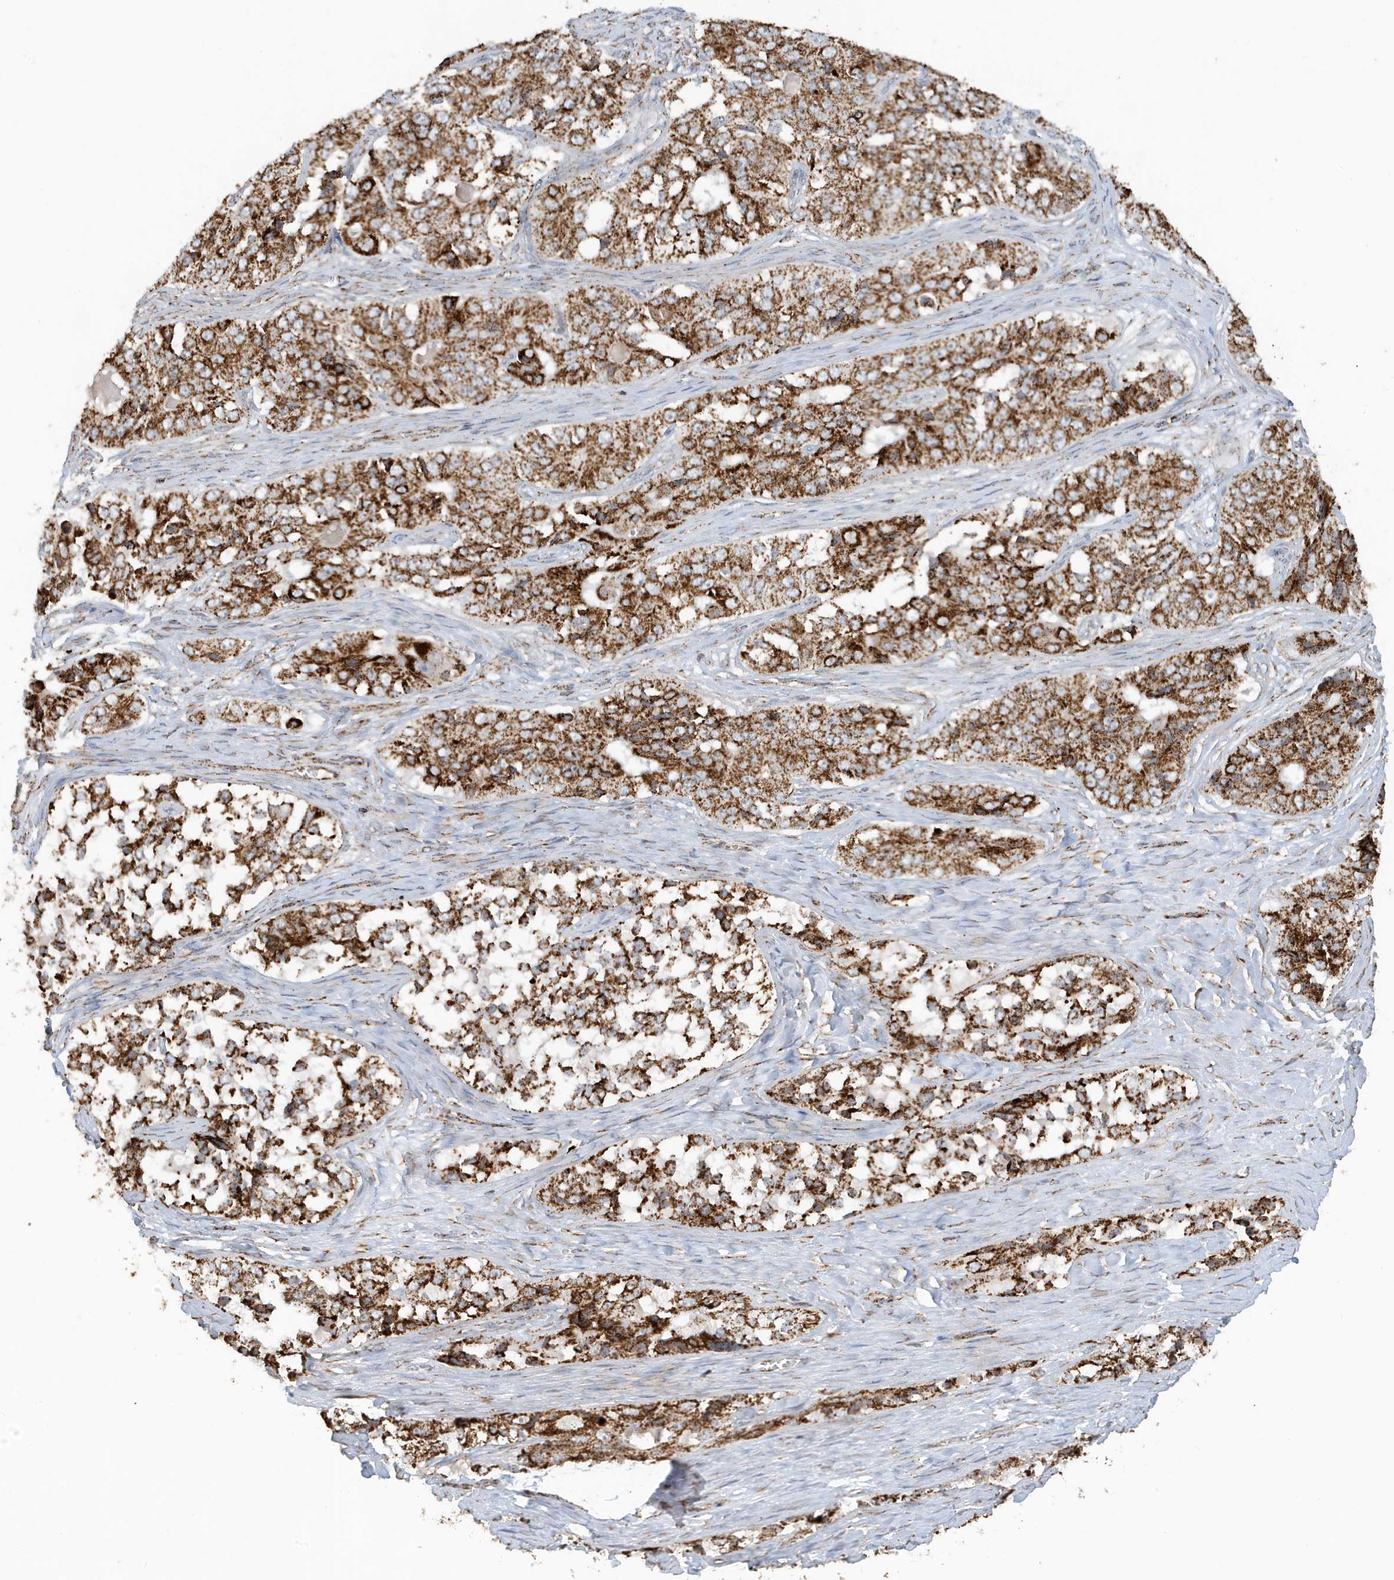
{"staining": {"intensity": "strong", "quantity": ">75%", "location": "cytoplasmic/membranous"}, "tissue": "ovarian cancer", "cell_type": "Tumor cells", "image_type": "cancer", "snomed": [{"axis": "morphology", "description": "Carcinoma, endometroid"}, {"axis": "topography", "description": "Ovary"}], "caption": "Ovarian cancer (endometroid carcinoma) tissue reveals strong cytoplasmic/membranous expression in approximately >75% of tumor cells, visualized by immunohistochemistry. Immunohistochemistry (ihc) stains the protein of interest in brown and the nuclei are stained blue.", "gene": "MAN1A1", "patient": {"sex": "female", "age": 51}}